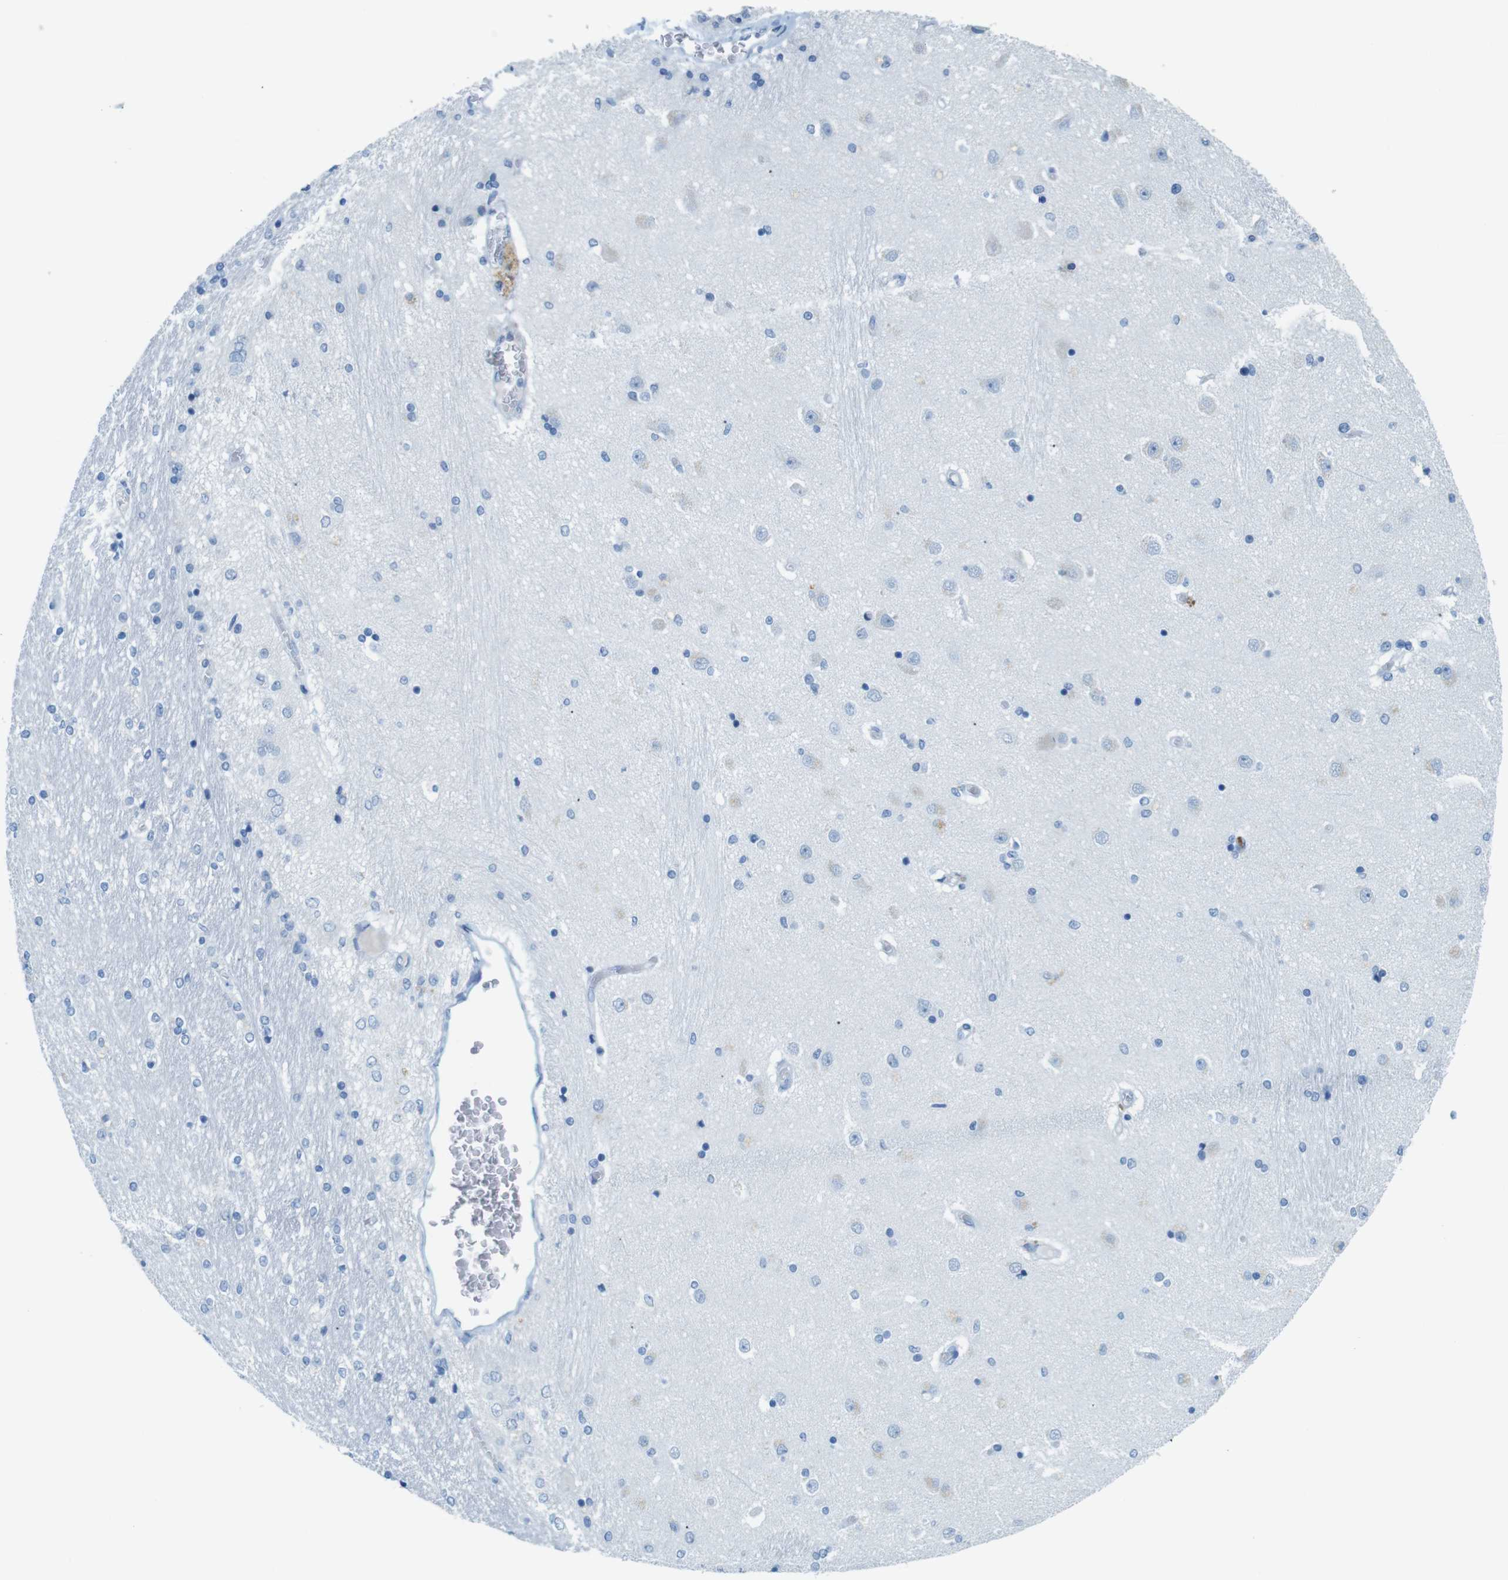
{"staining": {"intensity": "negative", "quantity": "none", "location": "none"}, "tissue": "hippocampus", "cell_type": "Glial cells", "image_type": "normal", "snomed": [{"axis": "morphology", "description": "Normal tissue, NOS"}, {"axis": "topography", "description": "Hippocampus"}], "caption": "An image of human hippocampus is negative for staining in glial cells. The staining is performed using DAB (3,3'-diaminobenzidine) brown chromogen with nuclei counter-stained in using hematoxylin.", "gene": "MCEMP1", "patient": {"sex": "female", "age": 54}}